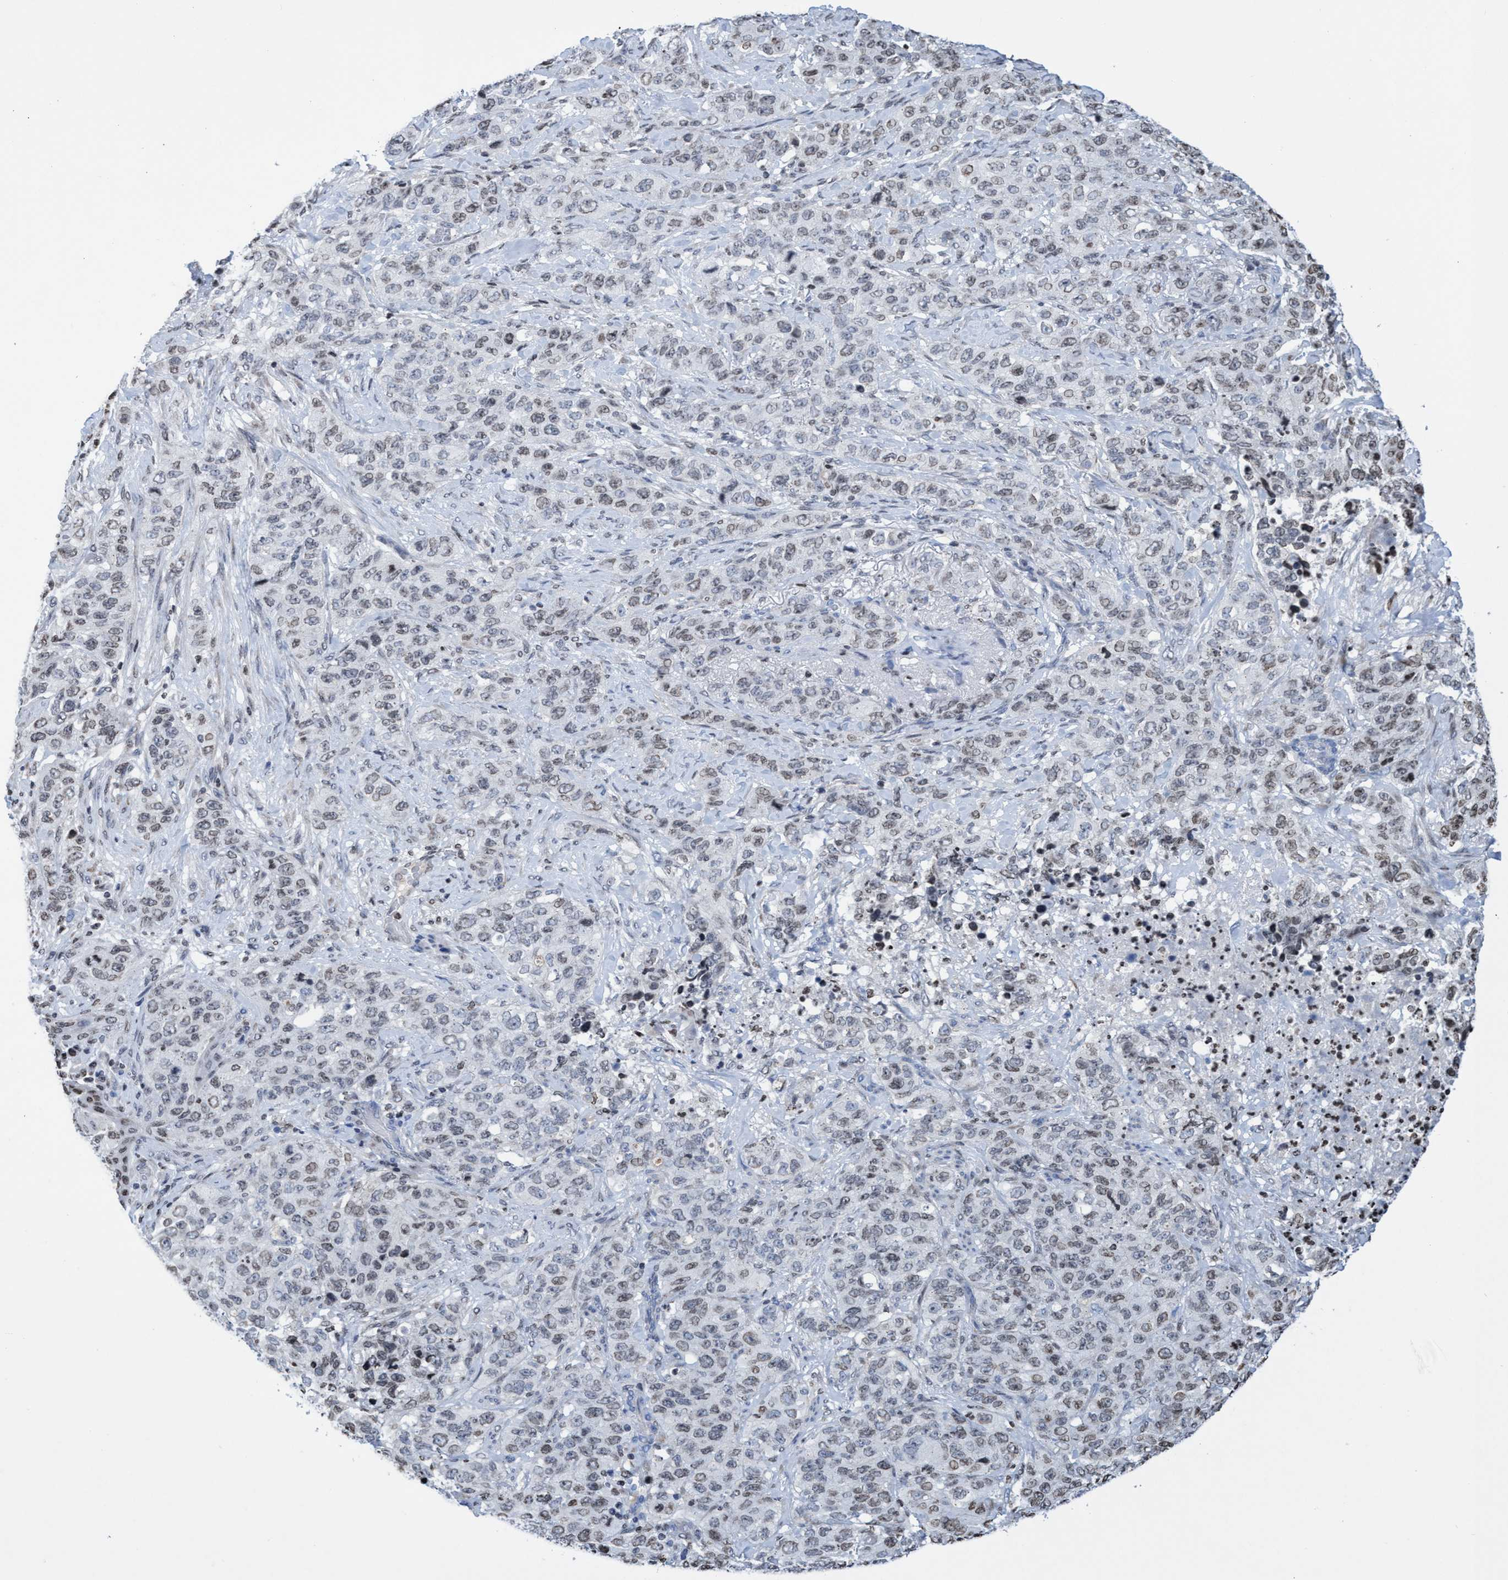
{"staining": {"intensity": "weak", "quantity": "<25%", "location": "nuclear"}, "tissue": "stomach cancer", "cell_type": "Tumor cells", "image_type": "cancer", "snomed": [{"axis": "morphology", "description": "Adenocarcinoma, NOS"}, {"axis": "topography", "description": "Stomach"}], "caption": "An immunohistochemistry (IHC) photomicrograph of stomach adenocarcinoma is shown. There is no staining in tumor cells of stomach adenocarcinoma.", "gene": "CBX2", "patient": {"sex": "male", "age": 48}}